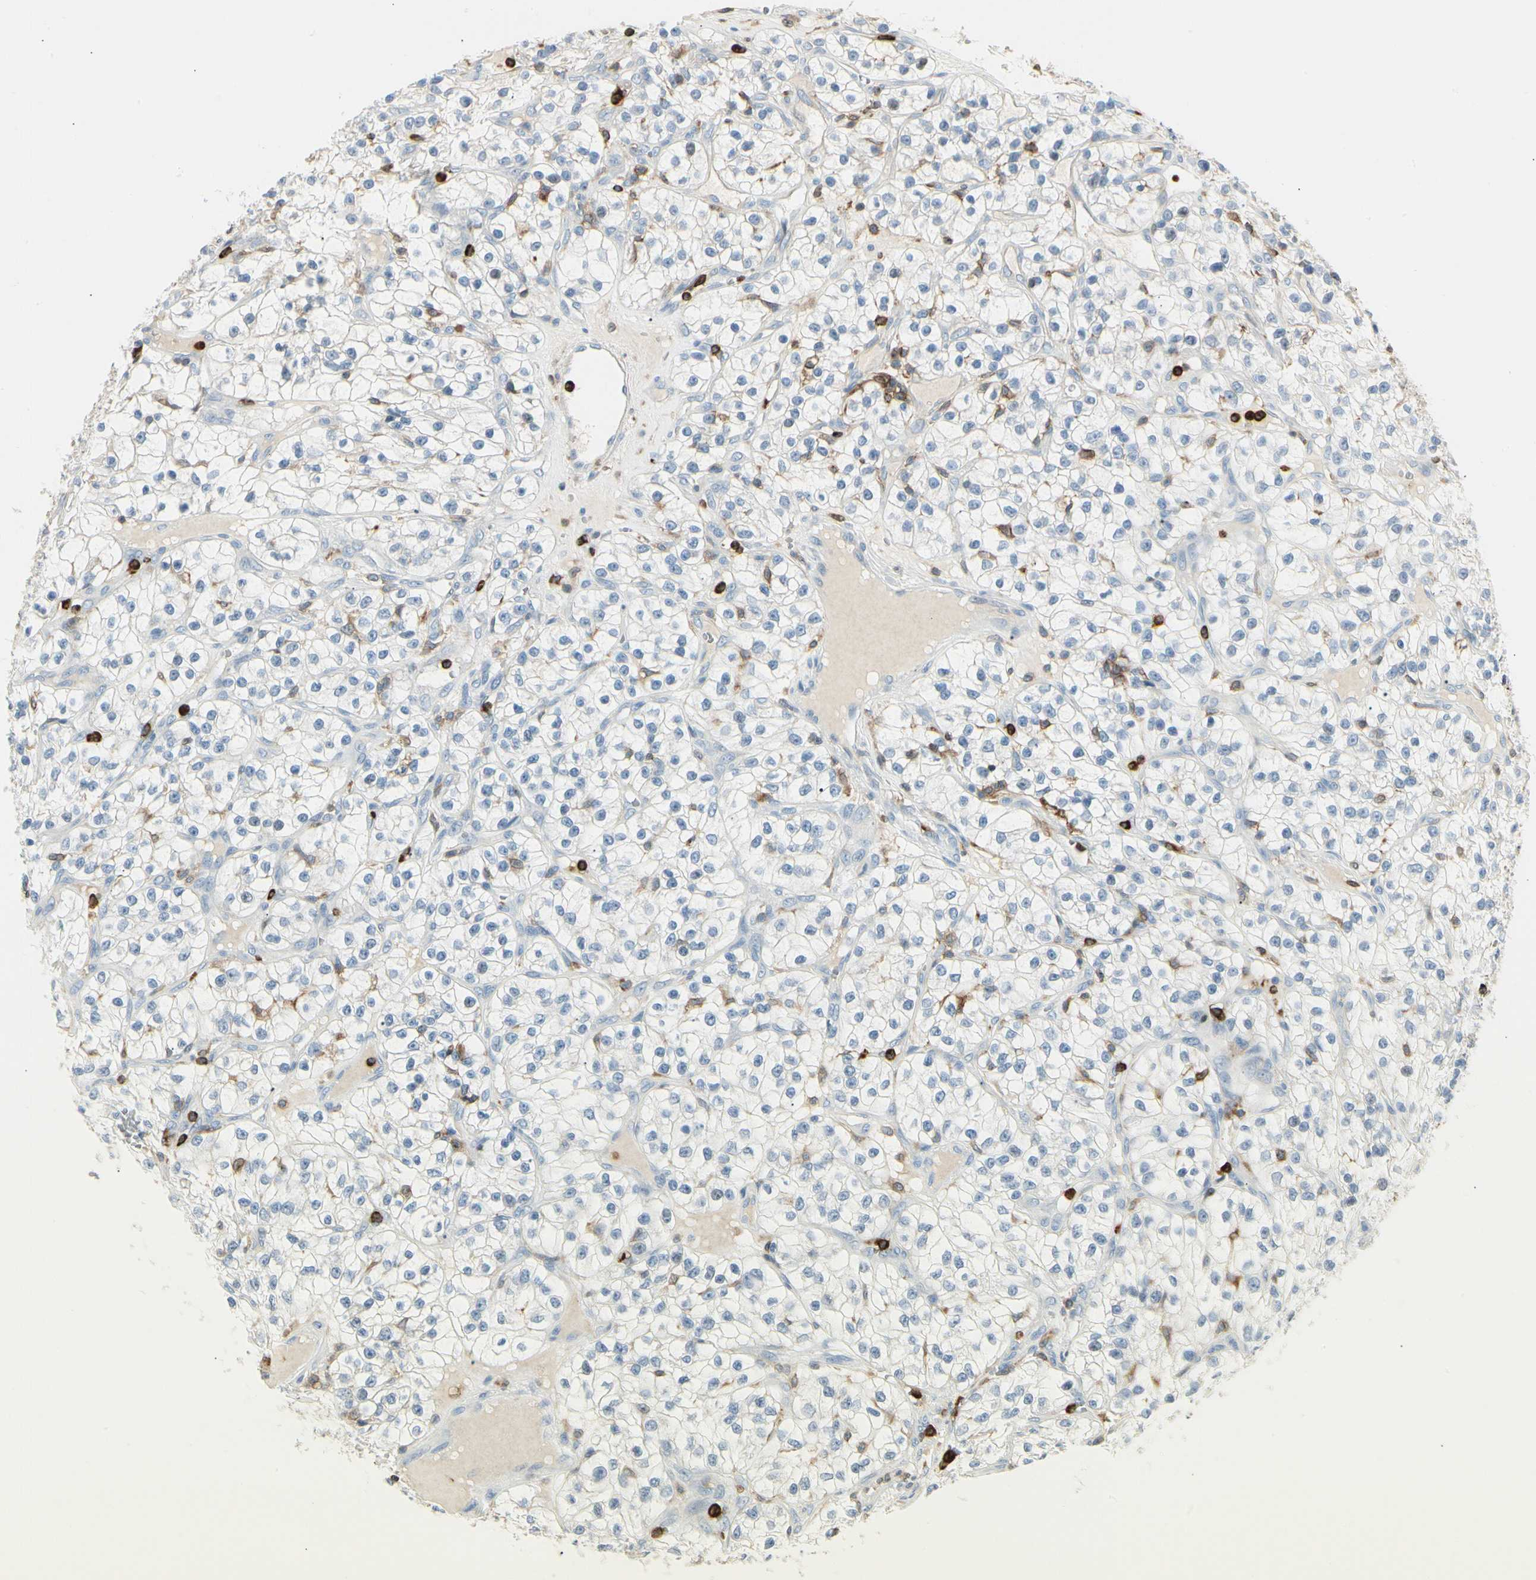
{"staining": {"intensity": "negative", "quantity": "none", "location": "none"}, "tissue": "renal cancer", "cell_type": "Tumor cells", "image_type": "cancer", "snomed": [{"axis": "morphology", "description": "Adenocarcinoma, NOS"}, {"axis": "topography", "description": "Kidney"}], "caption": "This photomicrograph is of renal cancer stained with immunohistochemistry to label a protein in brown with the nuclei are counter-stained blue. There is no expression in tumor cells. (DAB (3,3'-diaminobenzidine) immunohistochemistry (IHC), high magnification).", "gene": "ITGB2", "patient": {"sex": "female", "age": 57}}